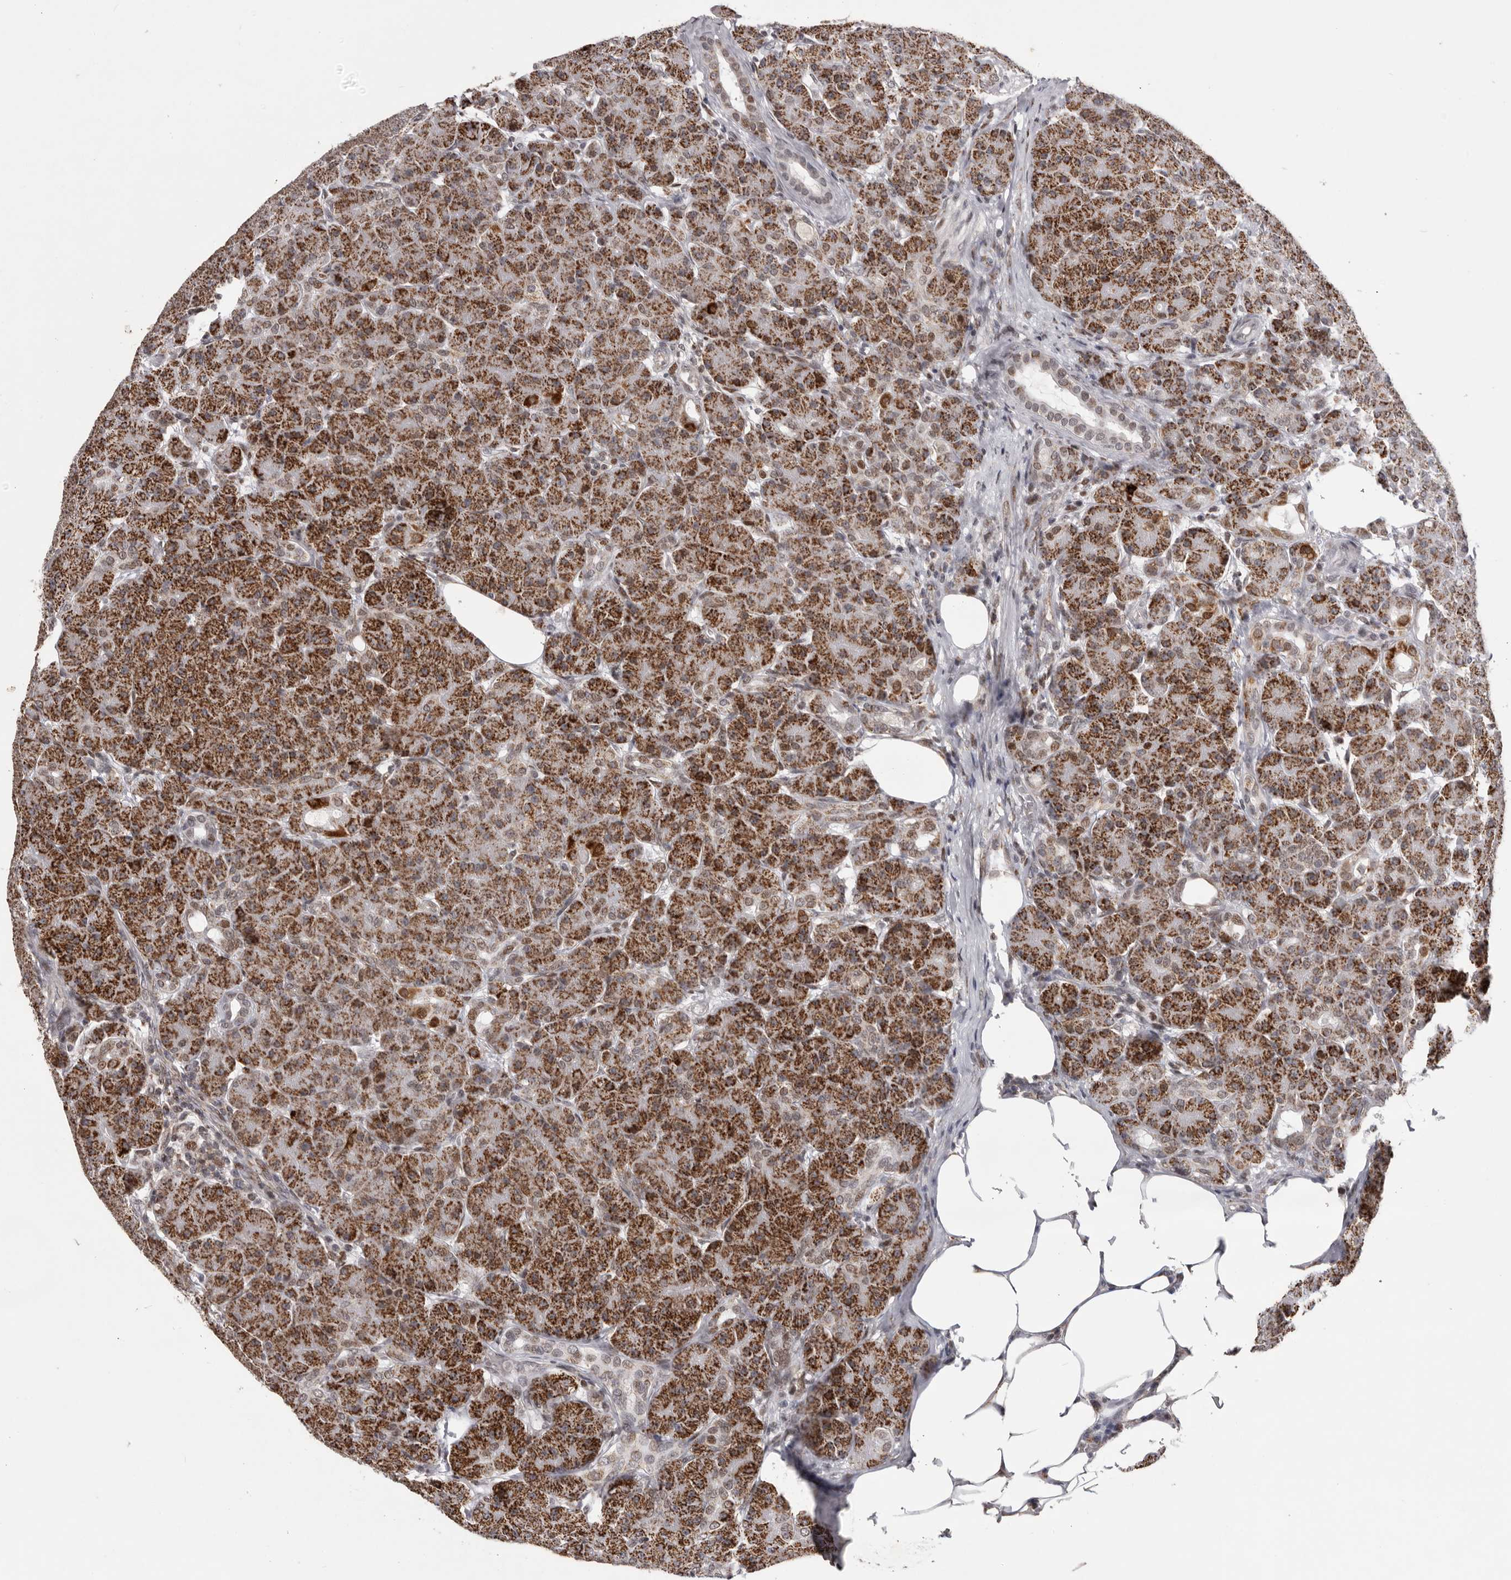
{"staining": {"intensity": "strong", "quantity": ">75%", "location": "cytoplasmic/membranous,nuclear"}, "tissue": "pancreas", "cell_type": "Exocrine glandular cells", "image_type": "normal", "snomed": [{"axis": "morphology", "description": "Normal tissue, NOS"}, {"axis": "topography", "description": "Pancreas"}], "caption": "IHC staining of normal pancreas, which shows high levels of strong cytoplasmic/membranous,nuclear expression in about >75% of exocrine glandular cells indicating strong cytoplasmic/membranous,nuclear protein positivity. The staining was performed using DAB (3,3'-diaminobenzidine) (brown) for protein detection and nuclei were counterstained in hematoxylin (blue).", "gene": "C17orf99", "patient": {"sex": "male", "age": 63}}